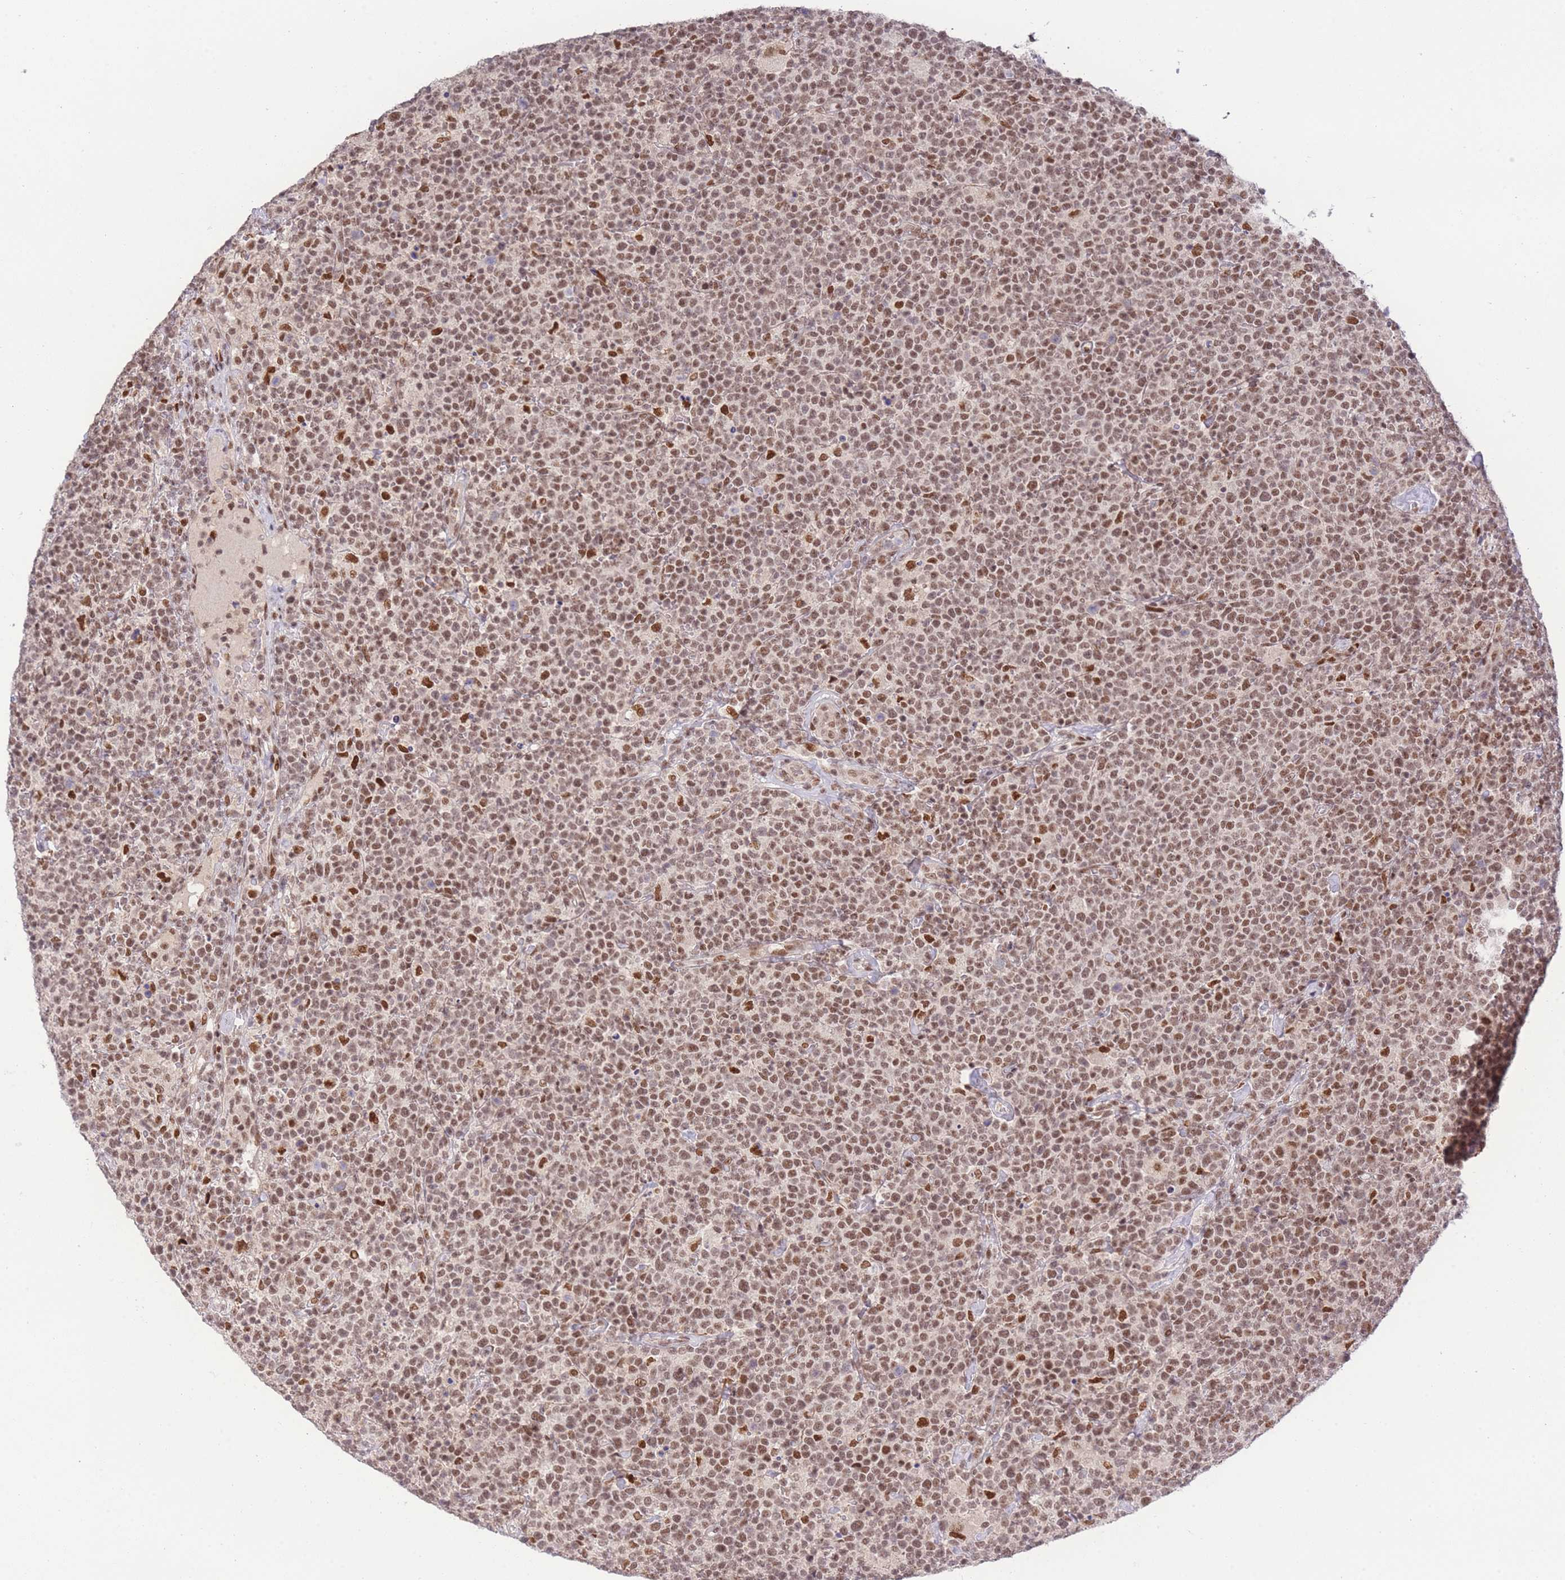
{"staining": {"intensity": "moderate", "quantity": ">75%", "location": "nuclear"}, "tissue": "lymphoma", "cell_type": "Tumor cells", "image_type": "cancer", "snomed": [{"axis": "morphology", "description": "Malignant lymphoma, non-Hodgkin's type, High grade"}, {"axis": "topography", "description": "Lymph node"}], "caption": "This histopathology image demonstrates immunohistochemistry (IHC) staining of human lymphoma, with medium moderate nuclear expression in about >75% of tumor cells.", "gene": "CARD8", "patient": {"sex": "male", "age": 61}}